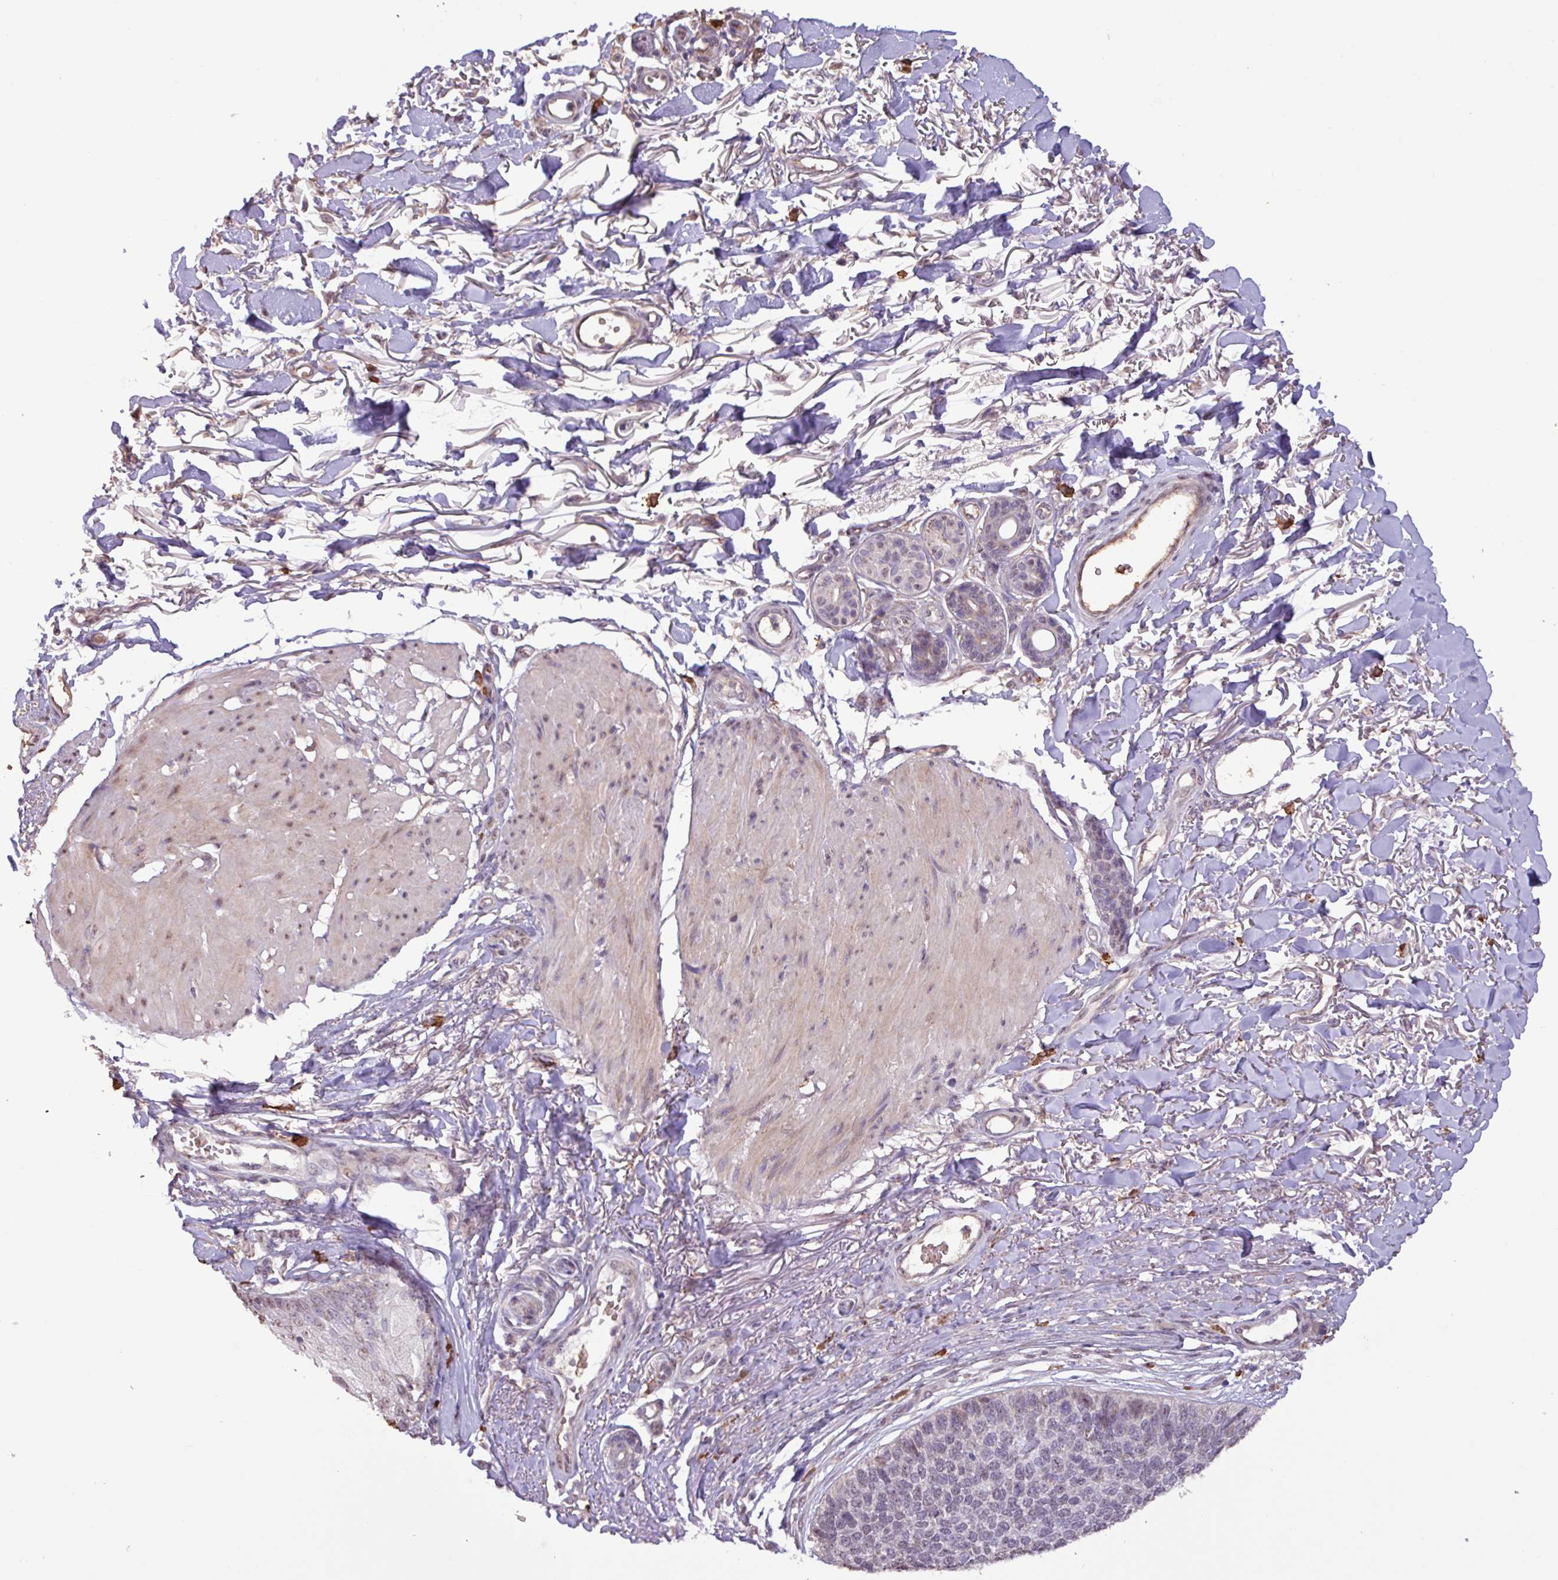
{"staining": {"intensity": "negative", "quantity": "none", "location": "none"}, "tissue": "skin cancer", "cell_type": "Tumor cells", "image_type": "cancer", "snomed": [{"axis": "morphology", "description": "Basal cell carcinoma"}, {"axis": "topography", "description": "Skin"}], "caption": "Tumor cells are negative for protein expression in human basal cell carcinoma (skin). (Brightfield microscopy of DAB (3,3'-diaminobenzidine) immunohistochemistry (IHC) at high magnification).", "gene": "L3MBTL3", "patient": {"sex": "female", "age": 84}}